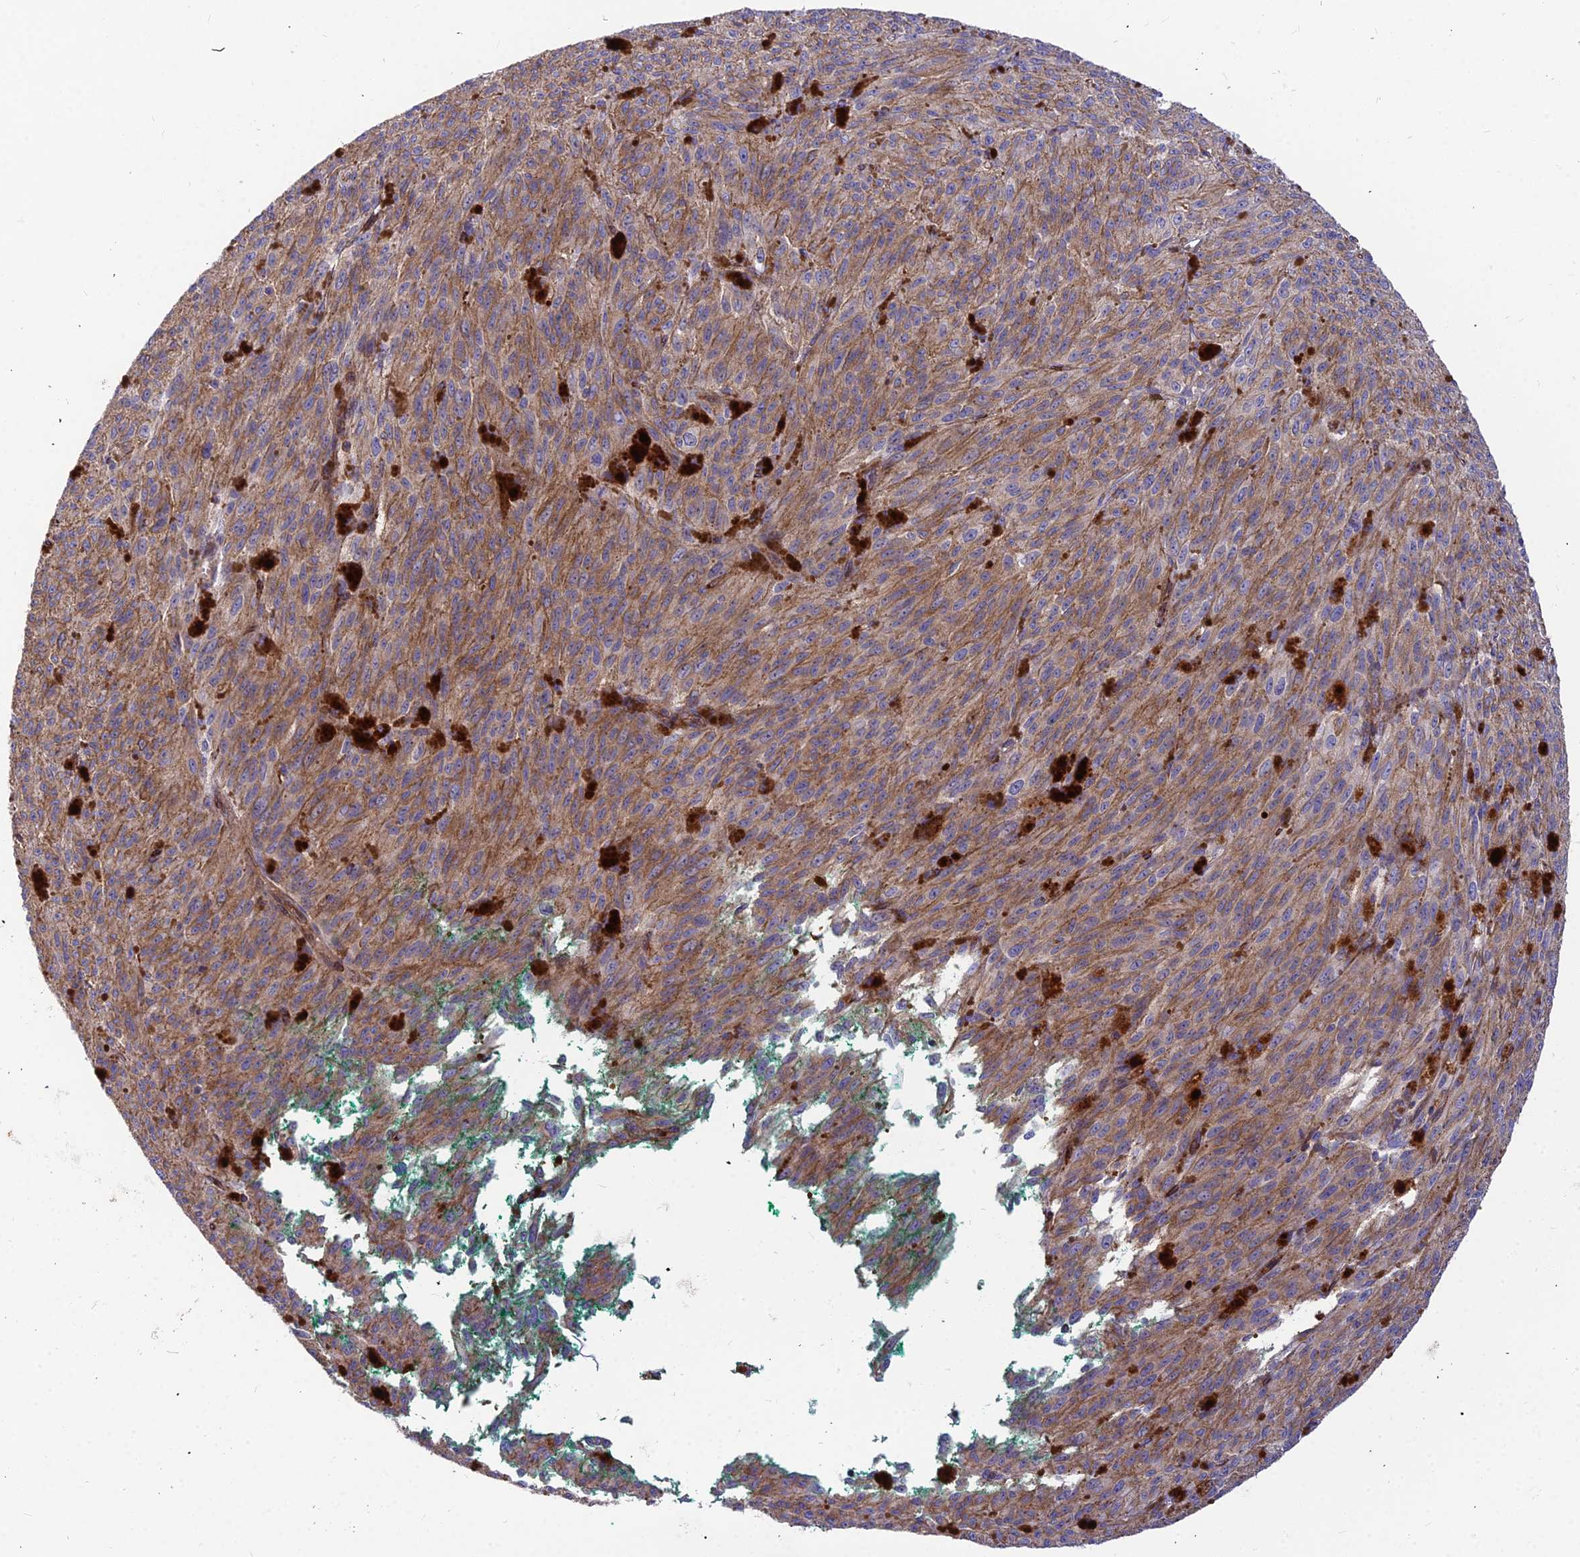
{"staining": {"intensity": "moderate", "quantity": ">75%", "location": "cytoplasmic/membranous"}, "tissue": "melanoma", "cell_type": "Tumor cells", "image_type": "cancer", "snomed": [{"axis": "morphology", "description": "Malignant melanoma, NOS"}, {"axis": "topography", "description": "Skin"}], "caption": "Brown immunohistochemical staining in malignant melanoma displays moderate cytoplasmic/membranous staining in about >75% of tumor cells. The staining was performed using DAB (3,3'-diaminobenzidine) to visualize the protein expression in brown, while the nuclei were stained in blue with hematoxylin (Magnification: 20x).", "gene": "ASPHD1", "patient": {"sex": "female", "age": 52}}